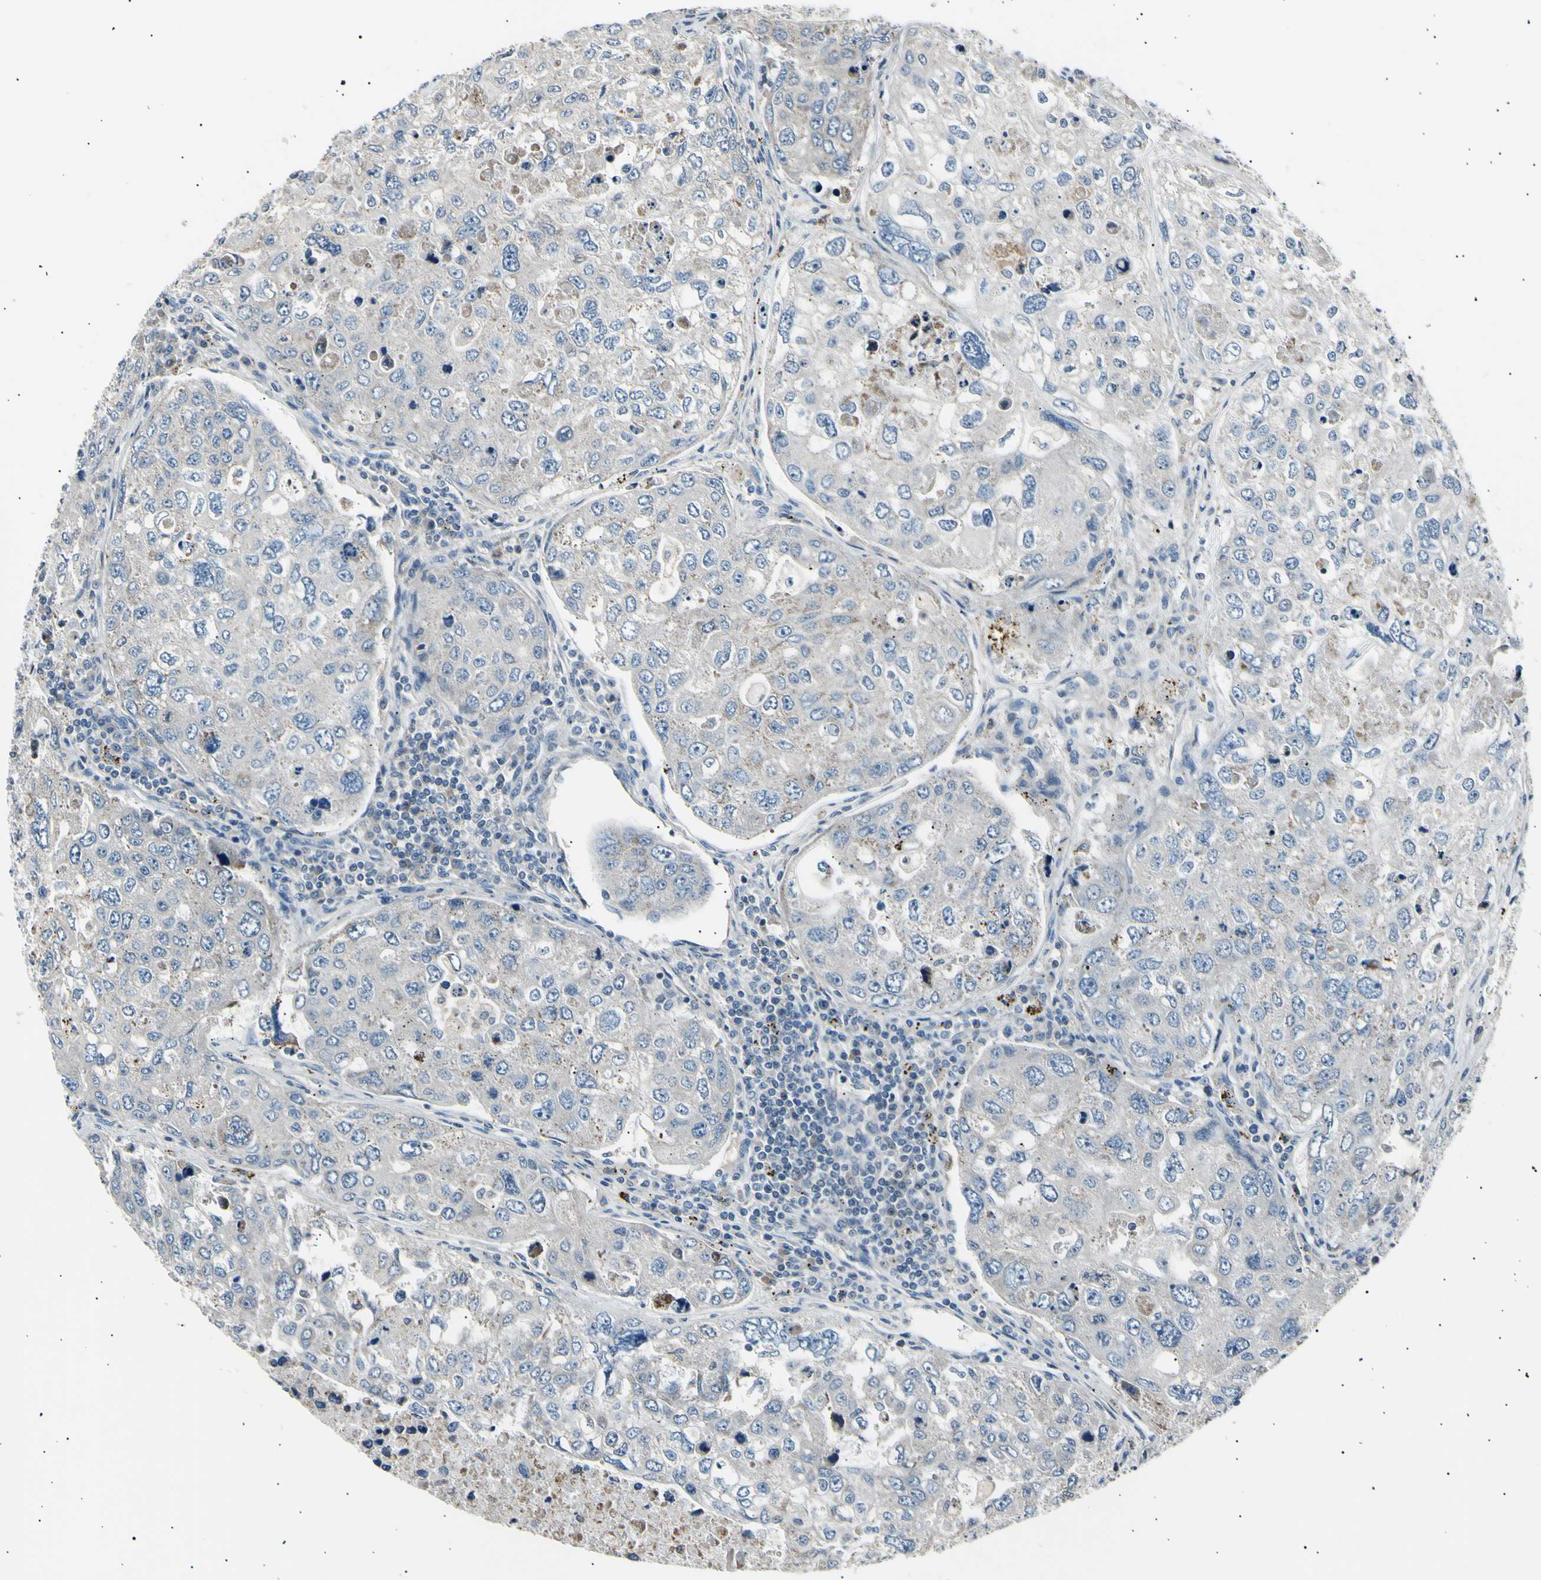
{"staining": {"intensity": "weak", "quantity": "25%-75%", "location": "cytoplasmic/membranous"}, "tissue": "urothelial cancer", "cell_type": "Tumor cells", "image_type": "cancer", "snomed": [{"axis": "morphology", "description": "Urothelial carcinoma, High grade"}, {"axis": "topography", "description": "Lymph node"}, {"axis": "topography", "description": "Urinary bladder"}], "caption": "A high-resolution photomicrograph shows IHC staining of high-grade urothelial carcinoma, which demonstrates weak cytoplasmic/membranous positivity in approximately 25%-75% of tumor cells.", "gene": "ITGA6", "patient": {"sex": "male", "age": 51}}